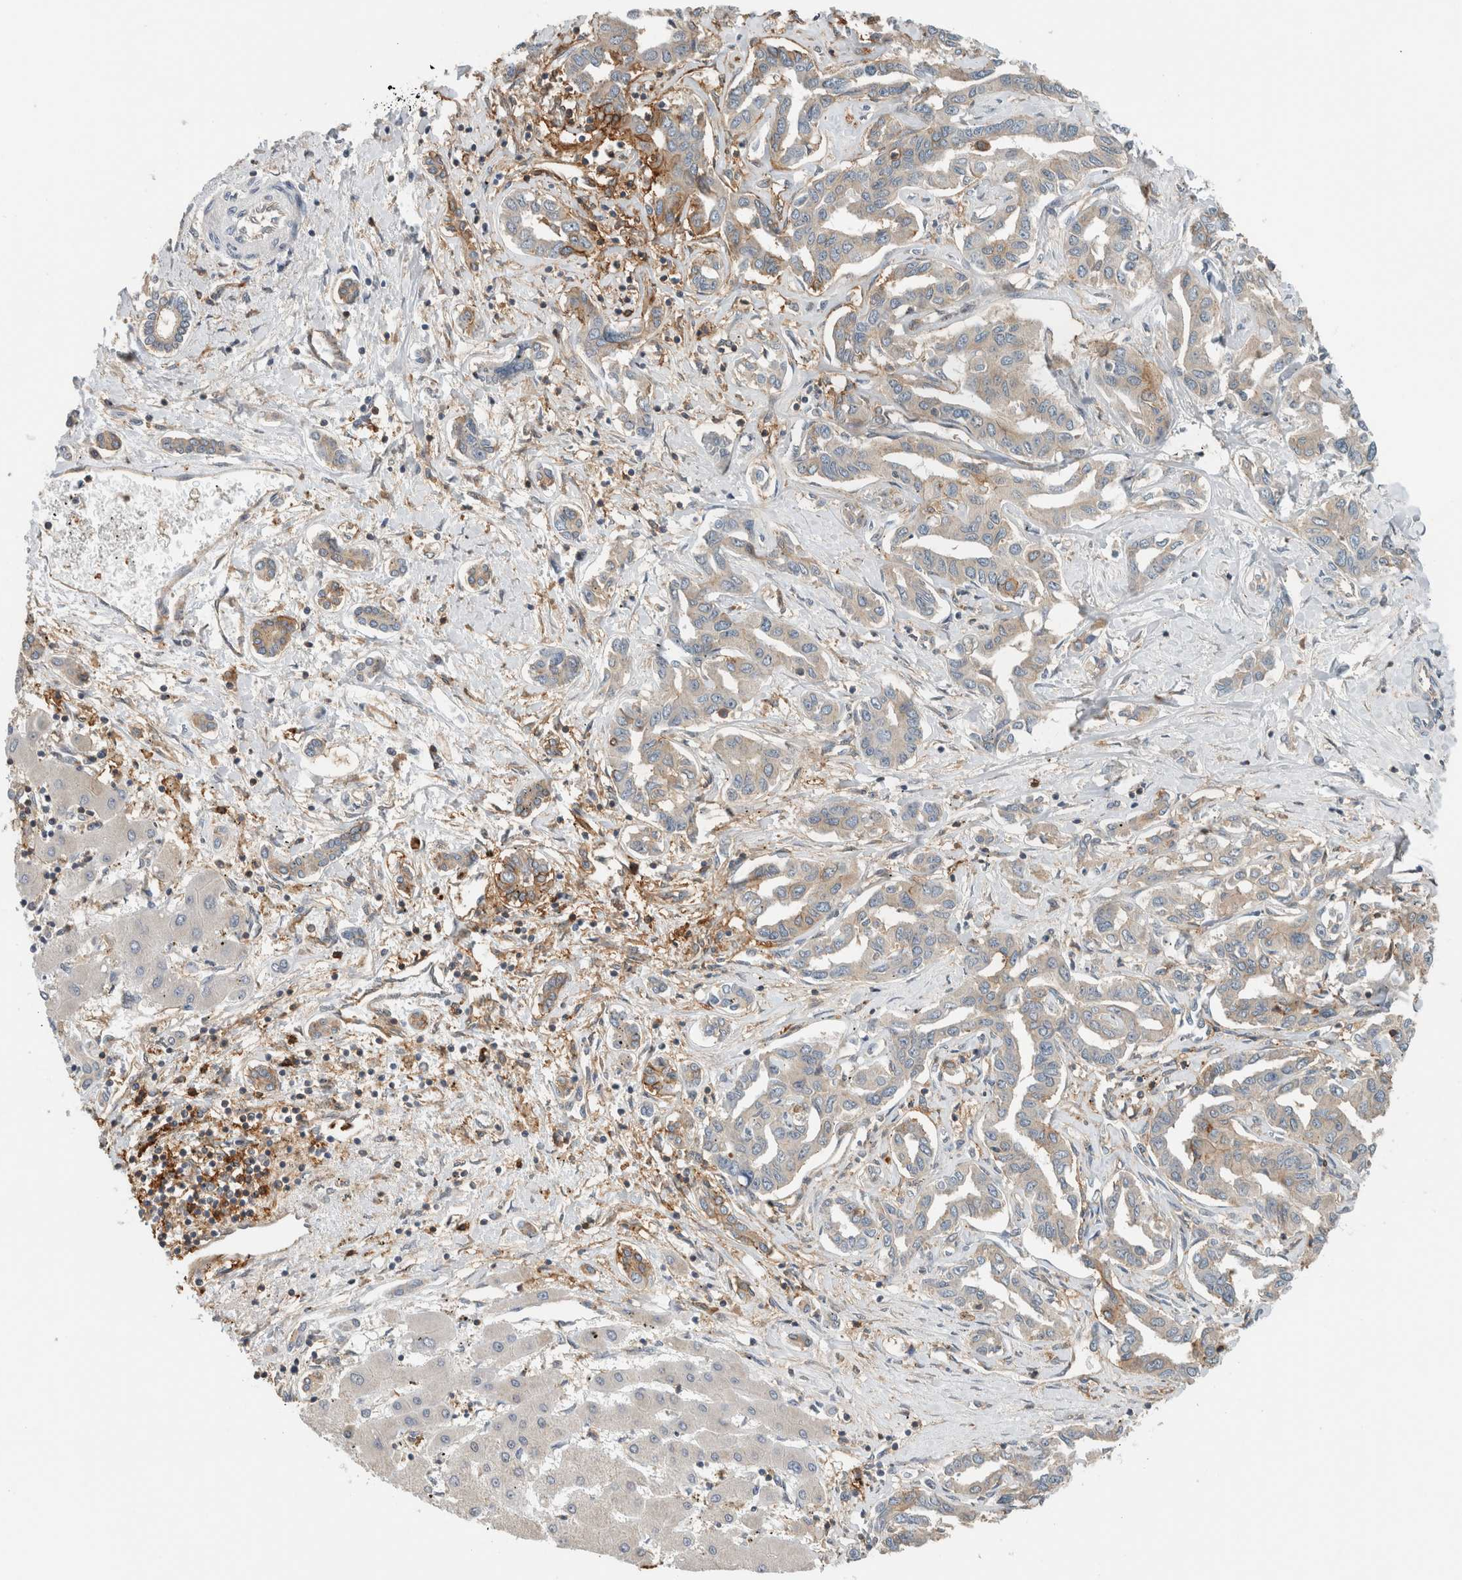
{"staining": {"intensity": "weak", "quantity": "<25%", "location": "cytoplasmic/membranous"}, "tissue": "liver cancer", "cell_type": "Tumor cells", "image_type": "cancer", "snomed": [{"axis": "morphology", "description": "Cholangiocarcinoma"}, {"axis": "topography", "description": "Liver"}], "caption": "Liver cancer (cholangiocarcinoma) stained for a protein using IHC displays no staining tumor cells.", "gene": "PFDN4", "patient": {"sex": "male", "age": 59}}